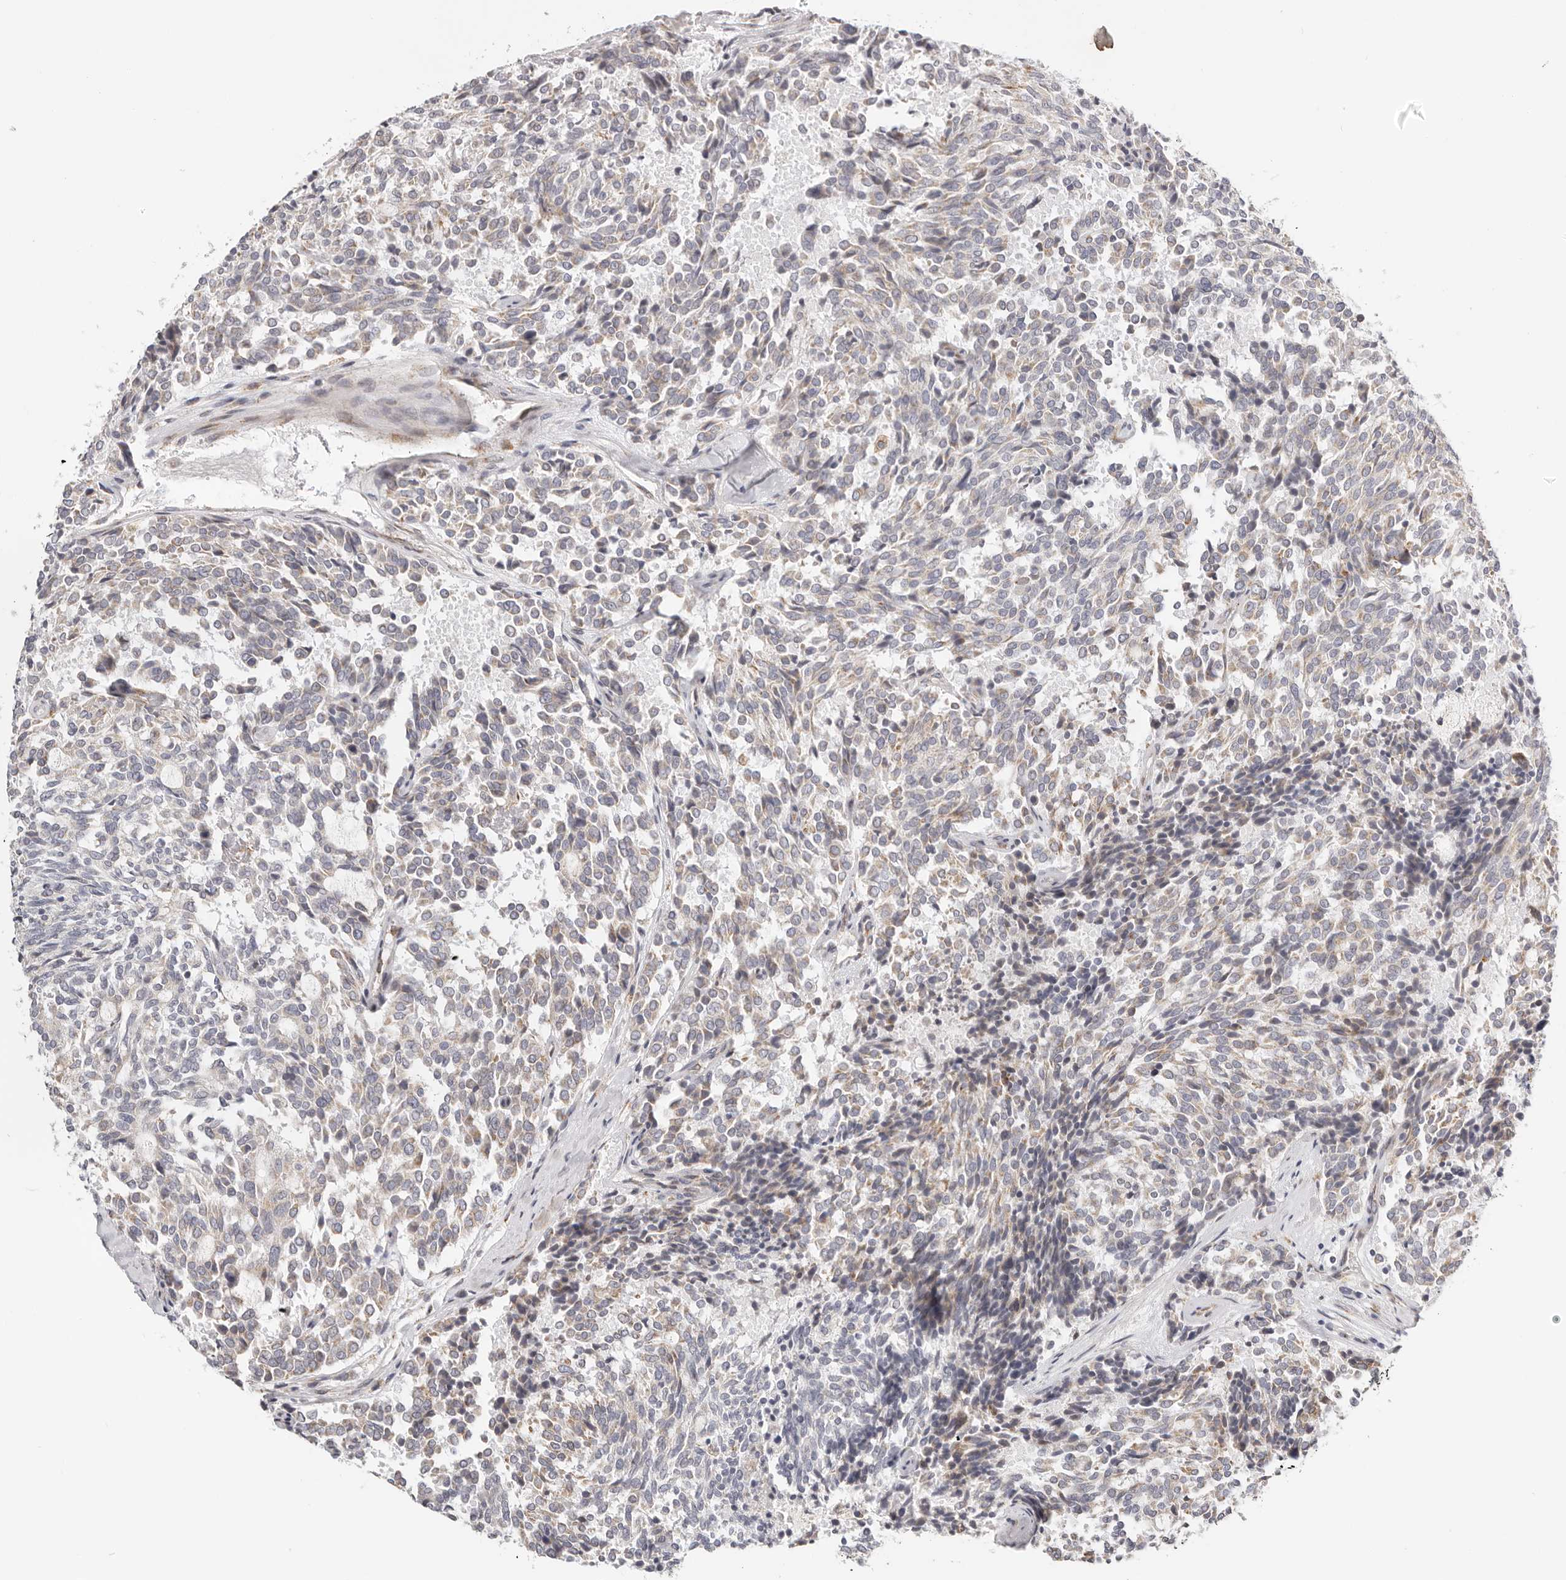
{"staining": {"intensity": "weak", "quantity": "<25%", "location": "cytoplasmic/membranous"}, "tissue": "carcinoid", "cell_type": "Tumor cells", "image_type": "cancer", "snomed": [{"axis": "morphology", "description": "Carcinoid, malignant, NOS"}, {"axis": "topography", "description": "Pancreas"}], "caption": "A photomicrograph of carcinoid stained for a protein demonstrates no brown staining in tumor cells.", "gene": "IL32", "patient": {"sex": "female", "age": 54}}